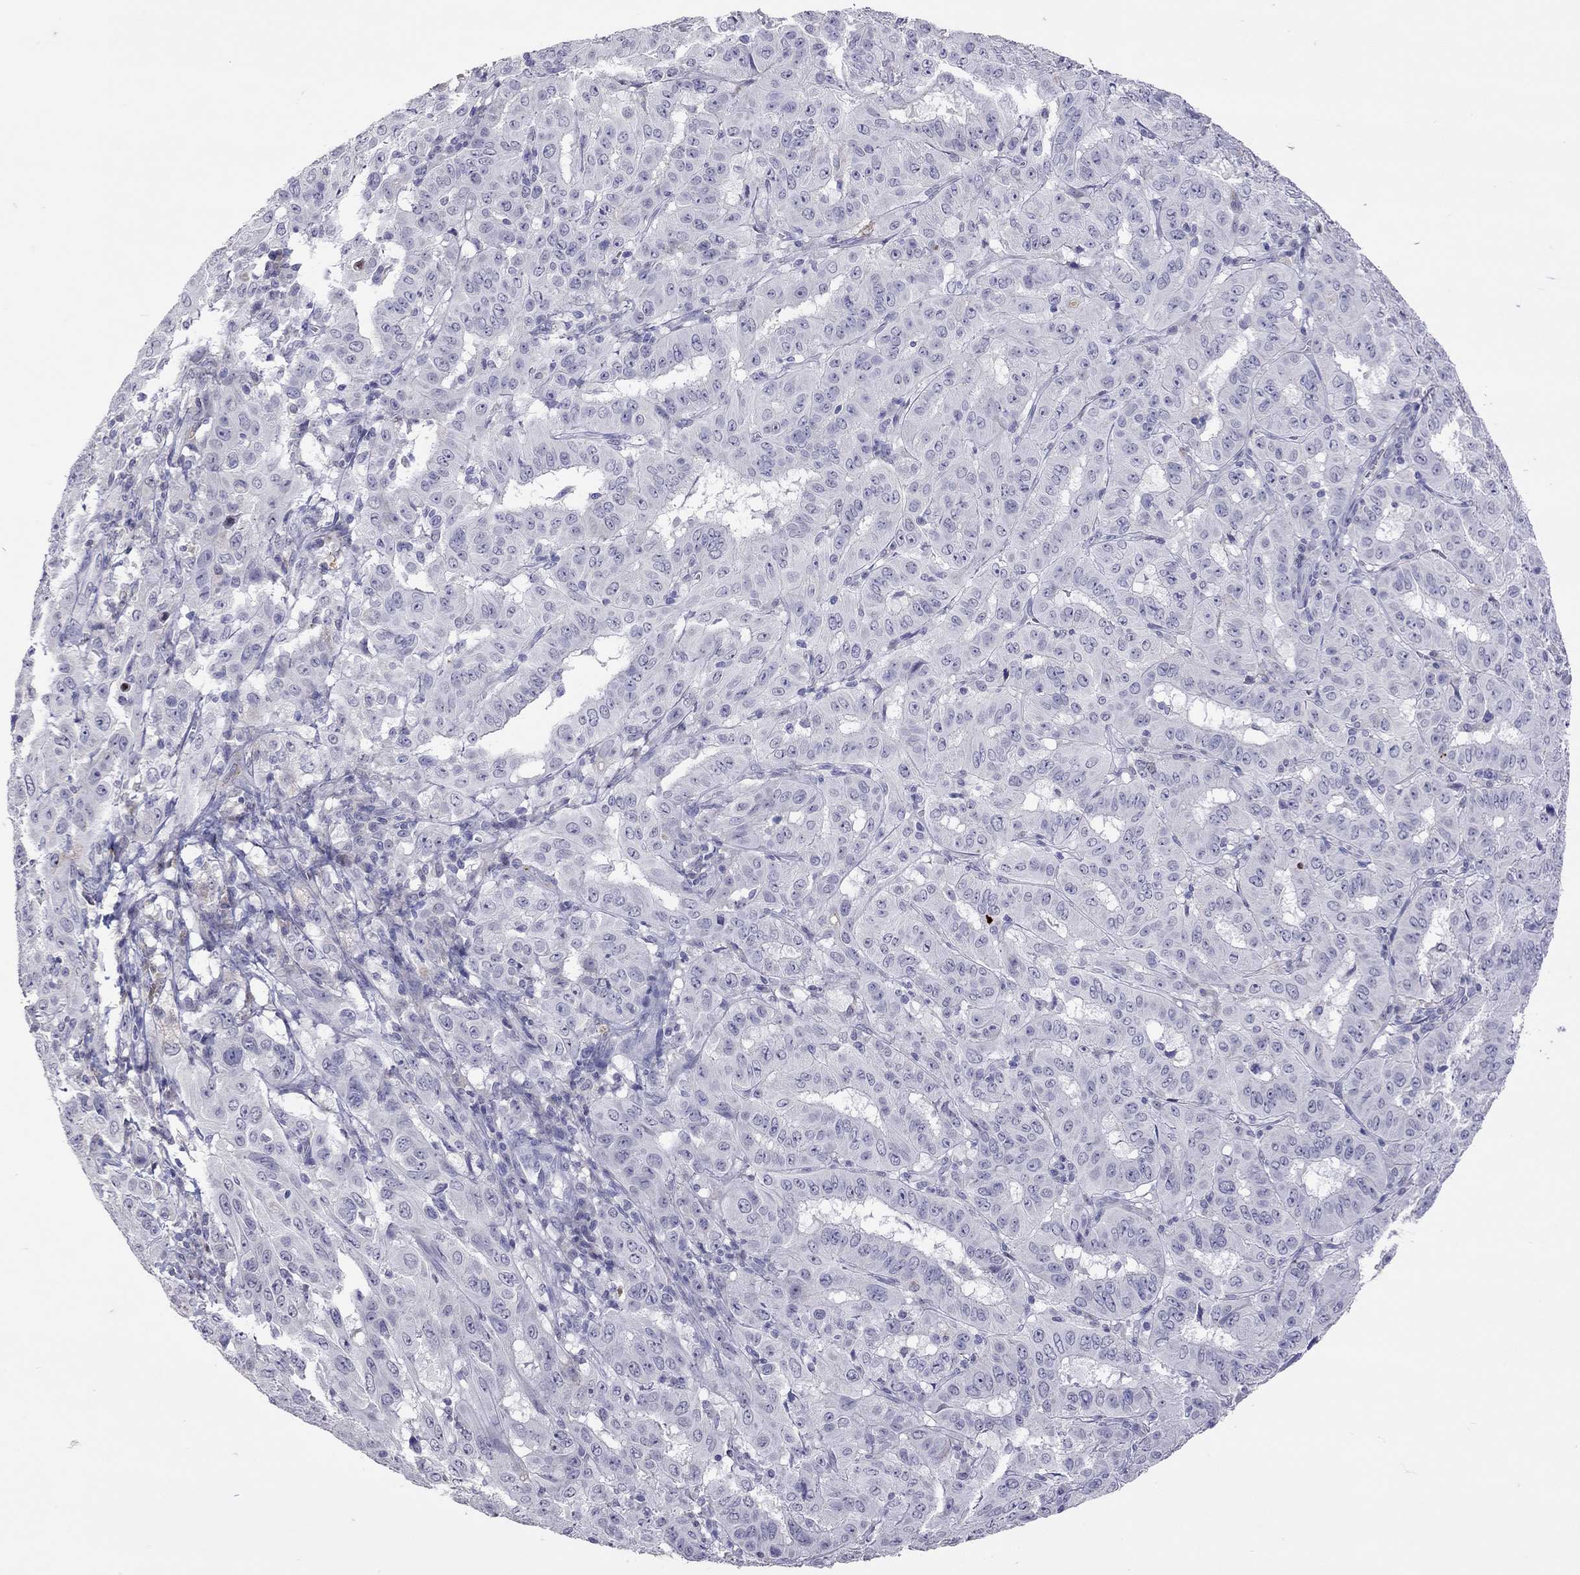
{"staining": {"intensity": "negative", "quantity": "none", "location": "none"}, "tissue": "pancreatic cancer", "cell_type": "Tumor cells", "image_type": "cancer", "snomed": [{"axis": "morphology", "description": "Adenocarcinoma, NOS"}, {"axis": "topography", "description": "Pancreas"}], "caption": "Human adenocarcinoma (pancreatic) stained for a protein using immunohistochemistry demonstrates no expression in tumor cells.", "gene": "SERPINA3", "patient": {"sex": "male", "age": 63}}